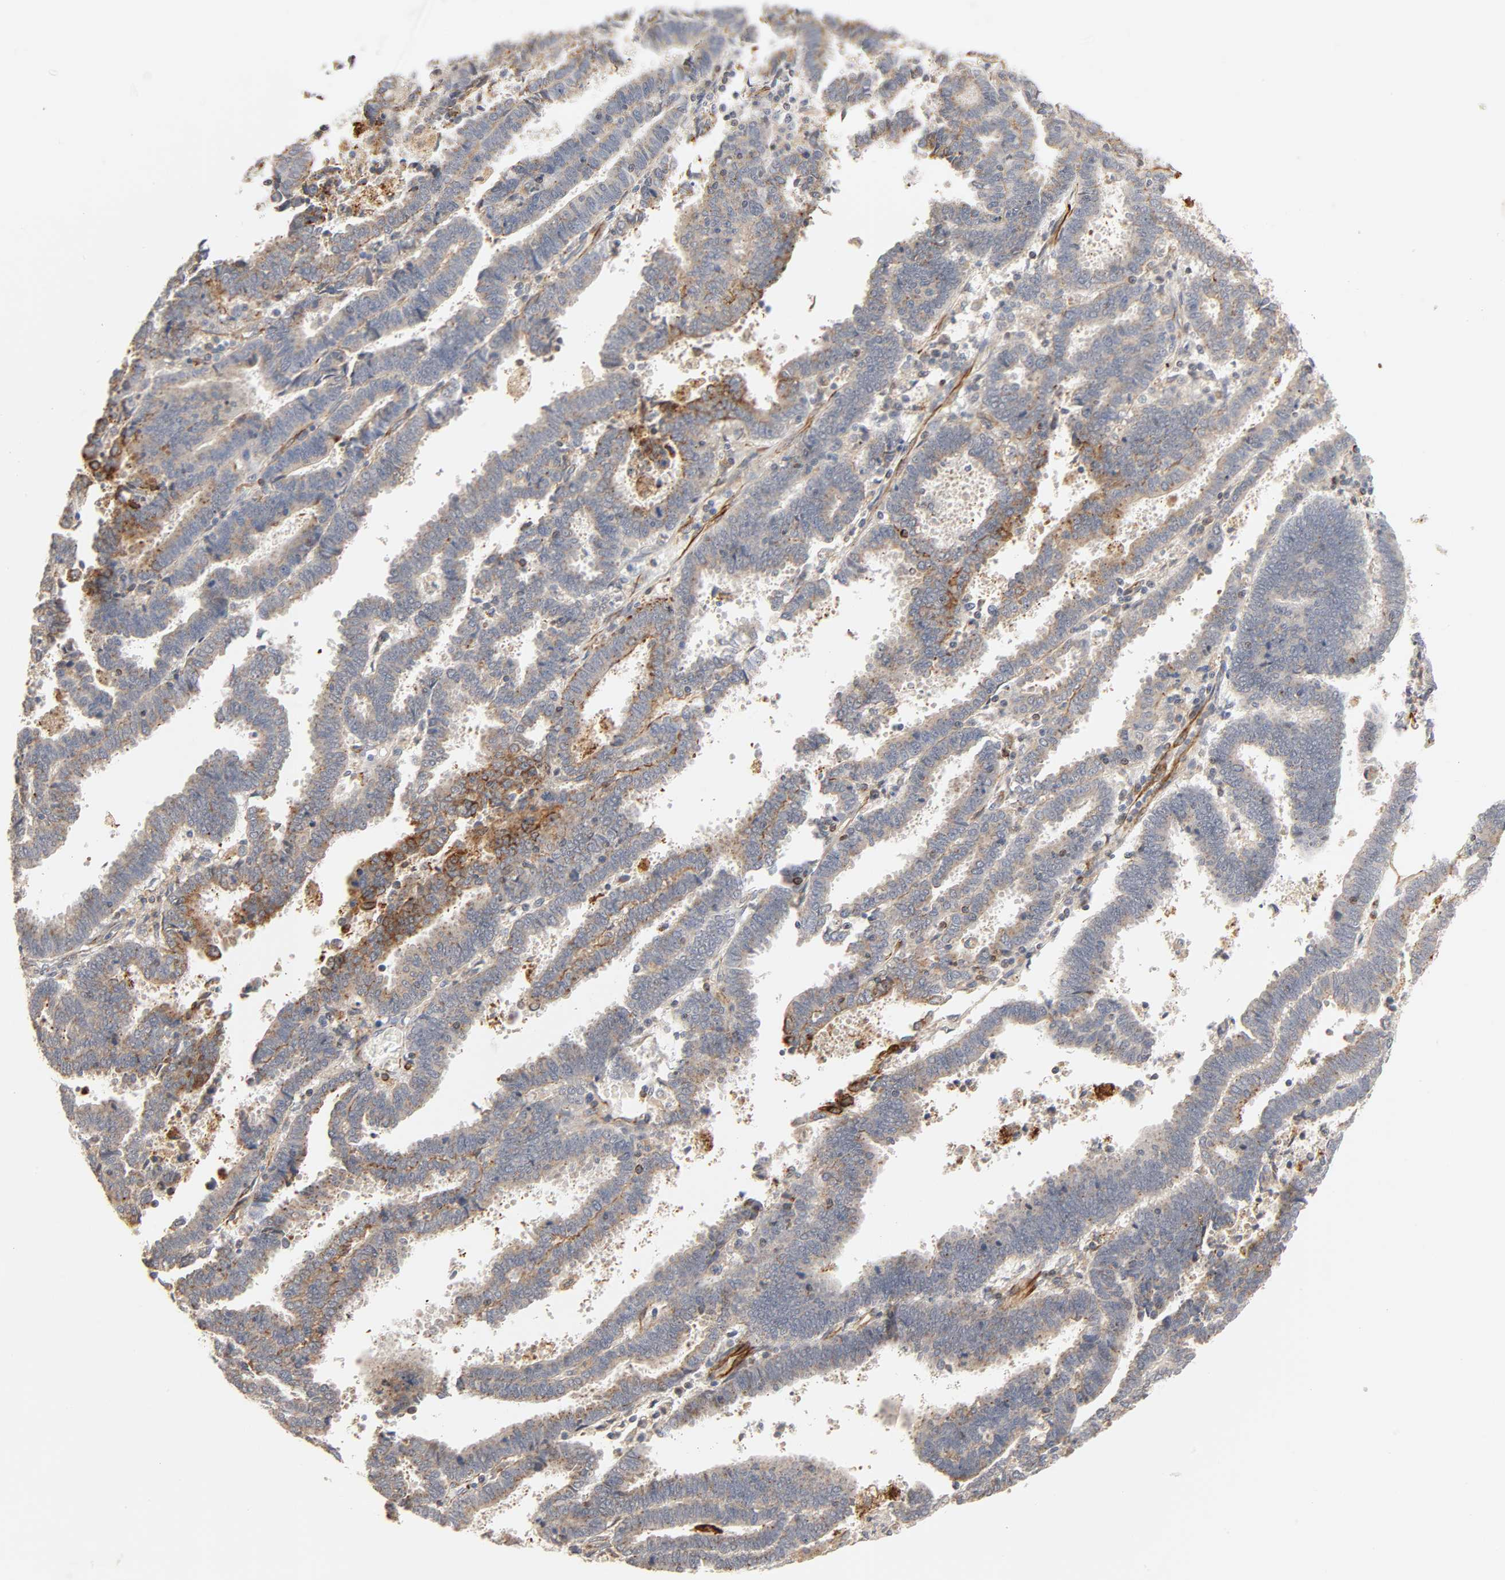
{"staining": {"intensity": "weak", "quantity": ">75%", "location": "cytoplasmic/membranous"}, "tissue": "endometrial cancer", "cell_type": "Tumor cells", "image_type": "cancer", "snomed": [{"axis": "morphology", "description": "Adenocarcinoma, NOS"}, {"axis": "topography", "description": "Uterus"}], "caption": "Weak cytoplasmic/membranous positivity is identified in approximately >75% of tumor cells in adenocarcinoma (endometrial). The protein of interest is stained brown, and the nuclei are stained in blue (DAB (3,3'-diaminobenzidine) IHC with brightfield microscopy, high magnification).", "gene": "REEP6", "patient": {"sex": "female", "age": 83}}